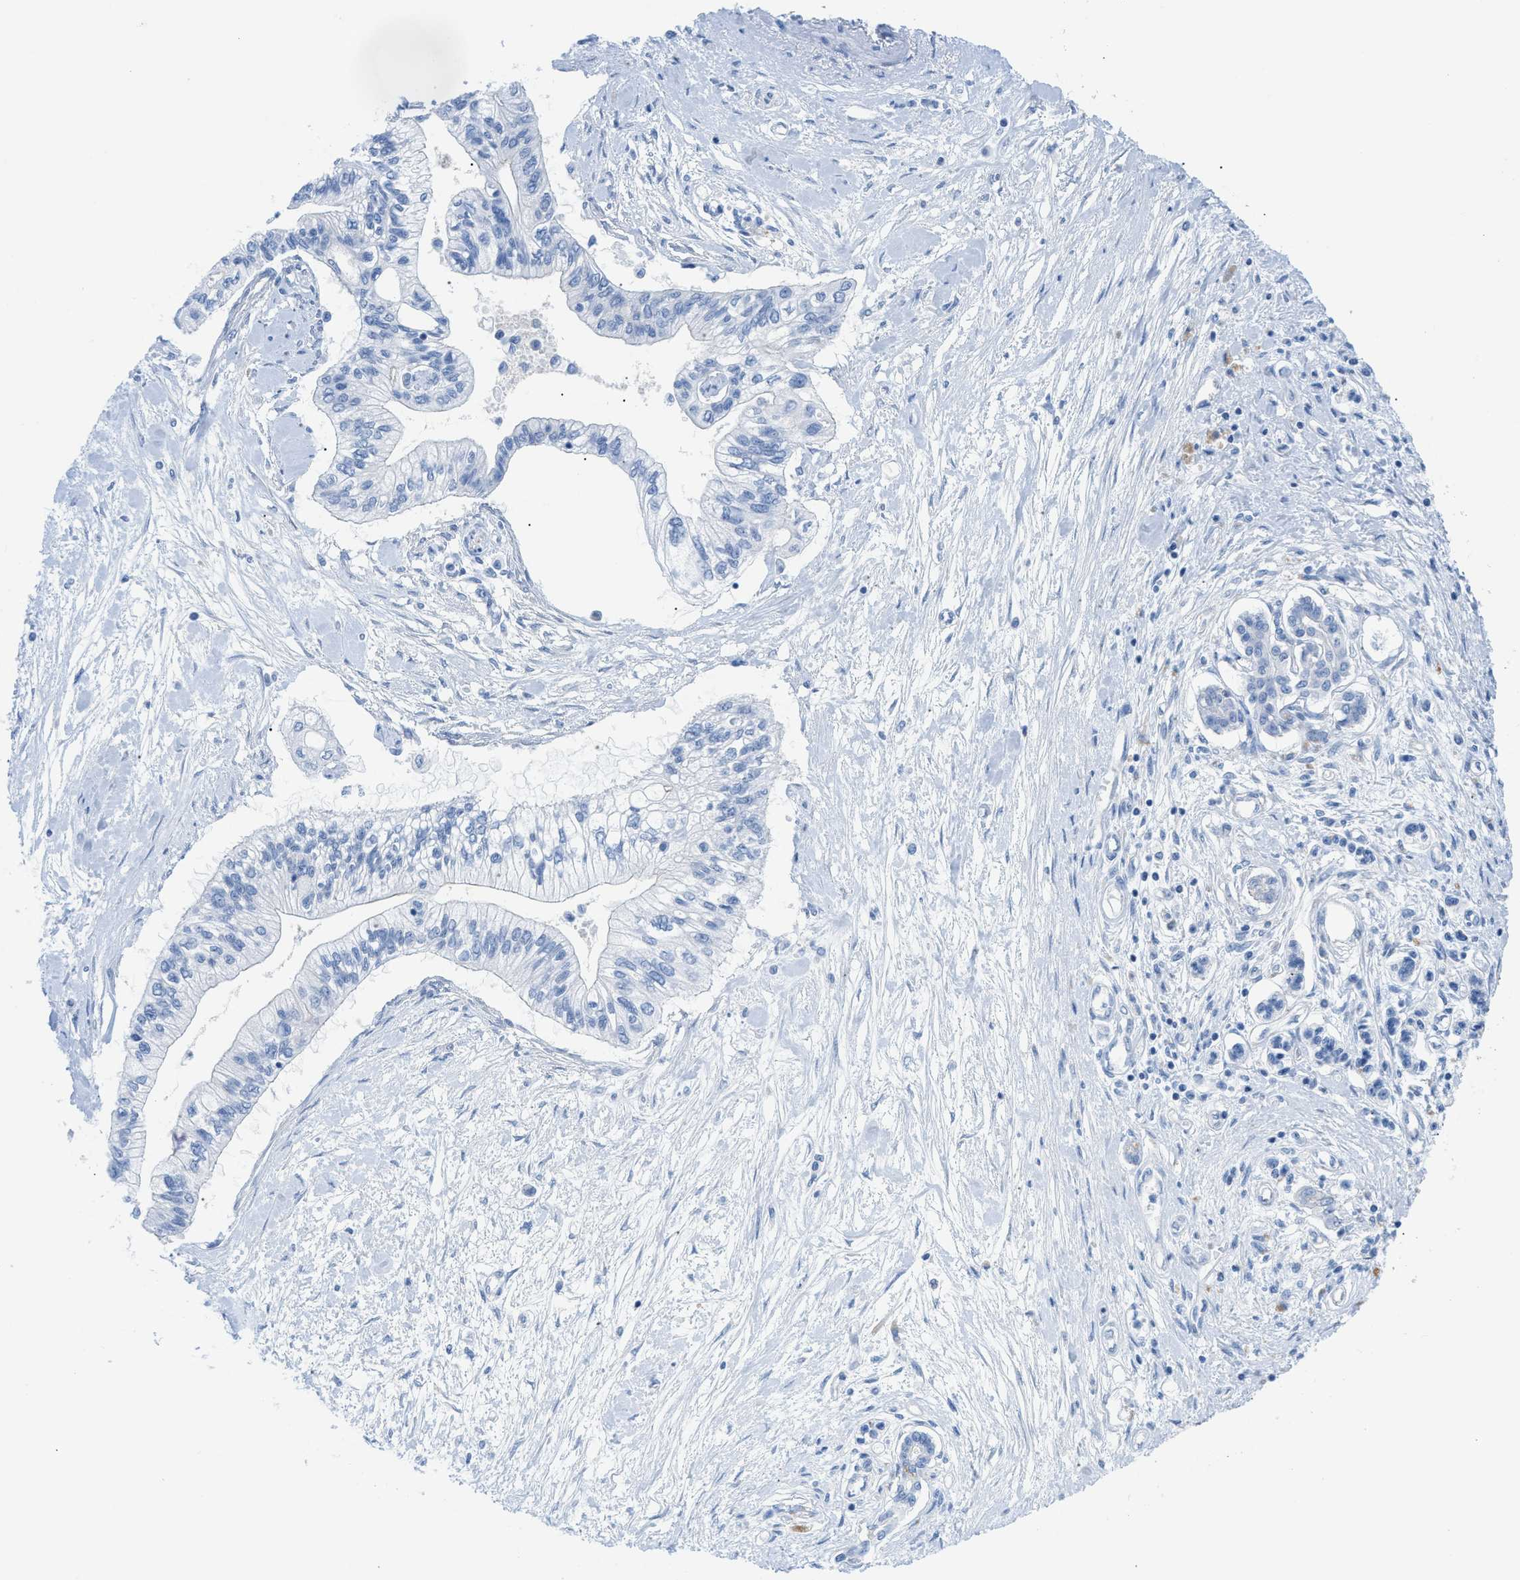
{"staining": {"intensity": "negative", "quantity": "none", "location": "none"}, "tissue": "pancreatic cancer", "cell_type": "Tumor cells", "image_type": "cancer", "snomed": [{"axis": "morphology", "description": "Adenocarcinoma, NOS"}, {"axis": "topography", "description": "Pancreas"}], "caption": "IHC image of human pancreatic adenocarcinoma stained for a protein (brown), which reveals no staining in tumor cells.", "gene": "FDCSP", "patient": {"sex": "female", "age": 77}}